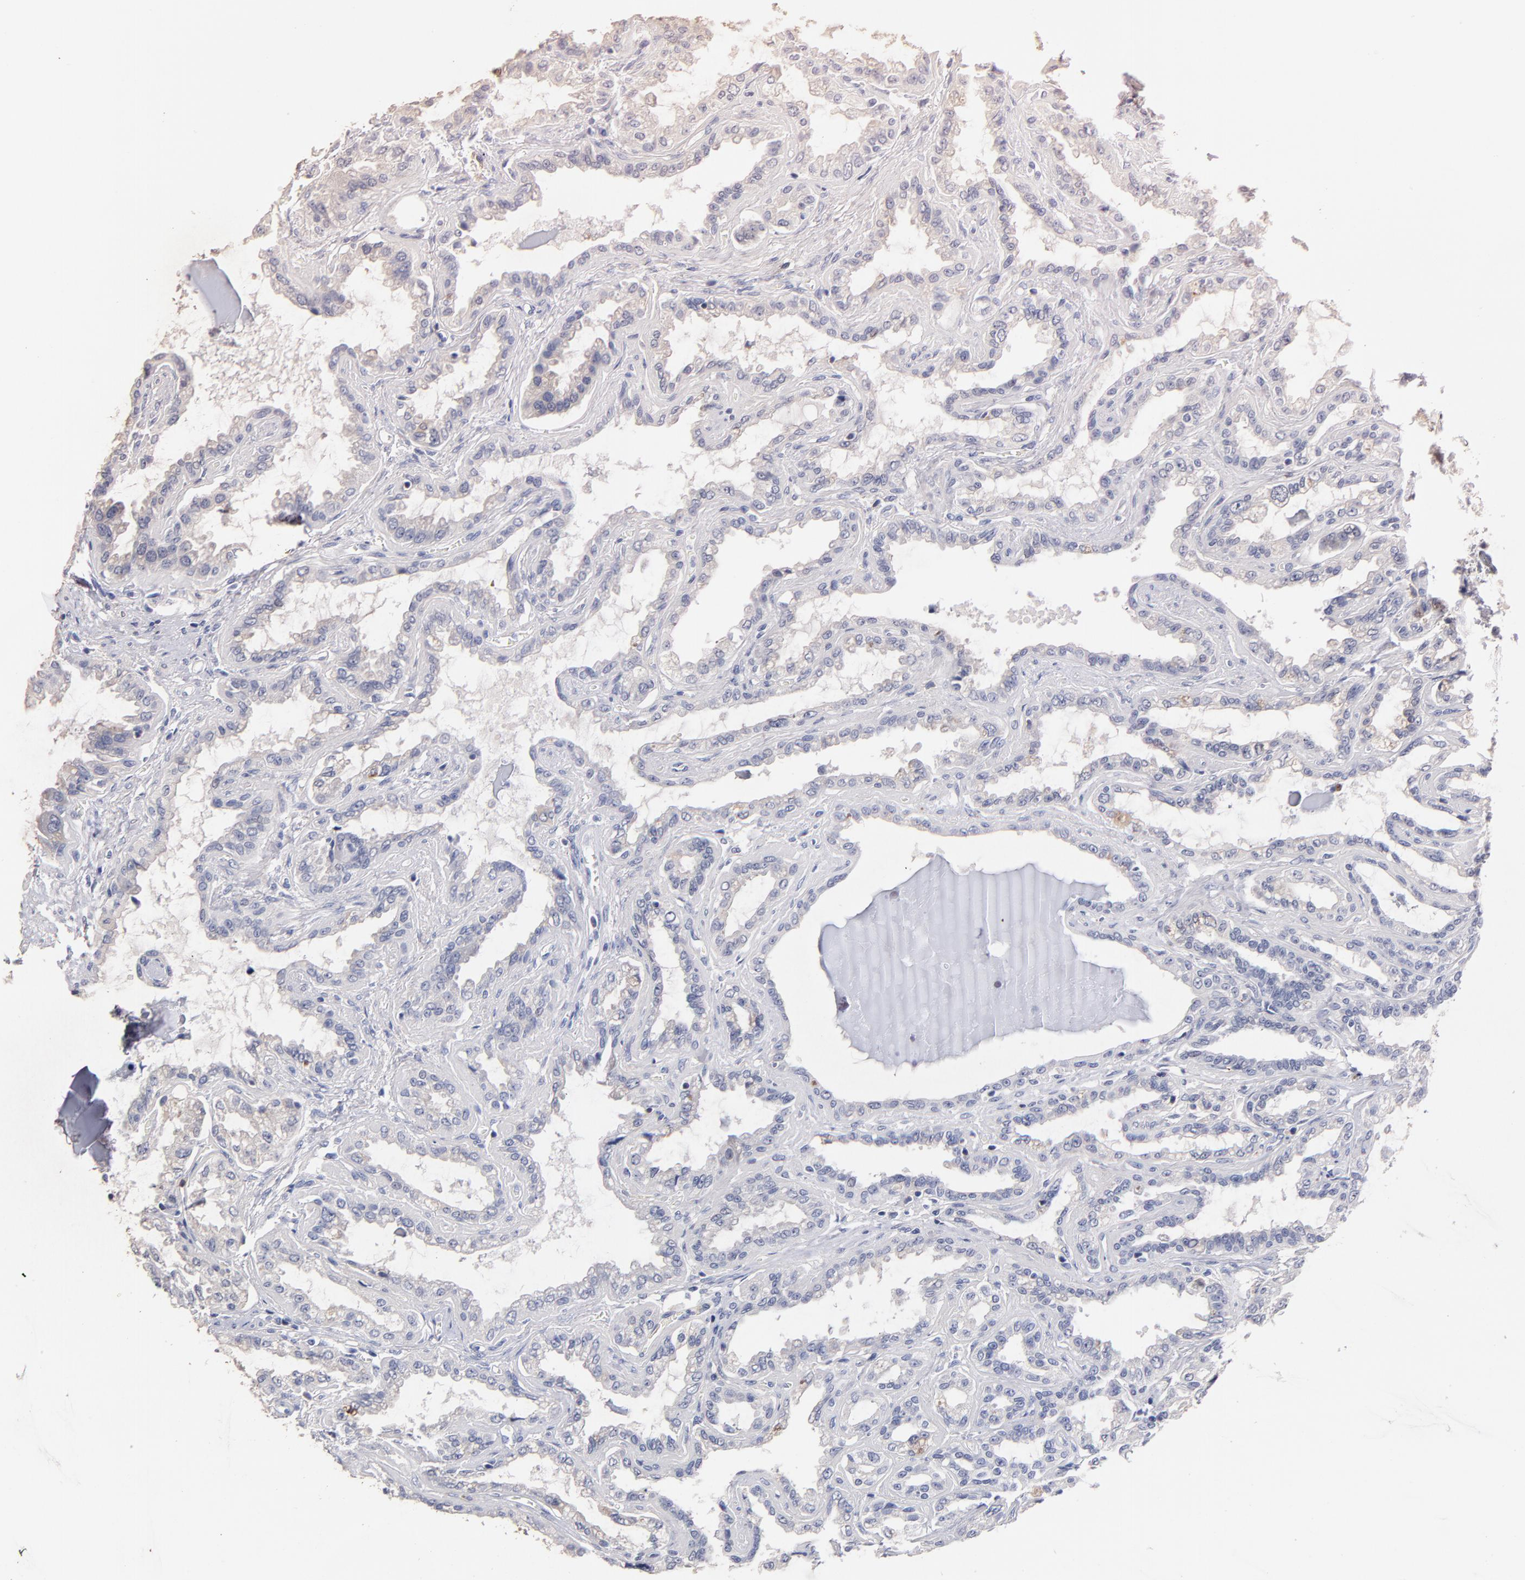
{"staining": {"intensity": "negative", "quantity": "none", "location": "none"}, "tissue": "seminal vesicle", "cell_type": "Glandular cells", "image_type": "normal", "snomed": [{"axis": "morphology", "description": "Normal tissue, NOS"}, {"axis": "morphology", "description": "Inflammation, NOS"}, {"axis": "topography", "description": "Urinary bladder"}, {"axis": "topography", "description": "Prostate"}, {"axis": "topography", "description": "Seminal veicle"}], "caption": "Seminal vesicle stained for a protein using IHC shows no staining glandular cells.", "gene": "TRAT1", "patient": {"sex": "male", "age": 82}}